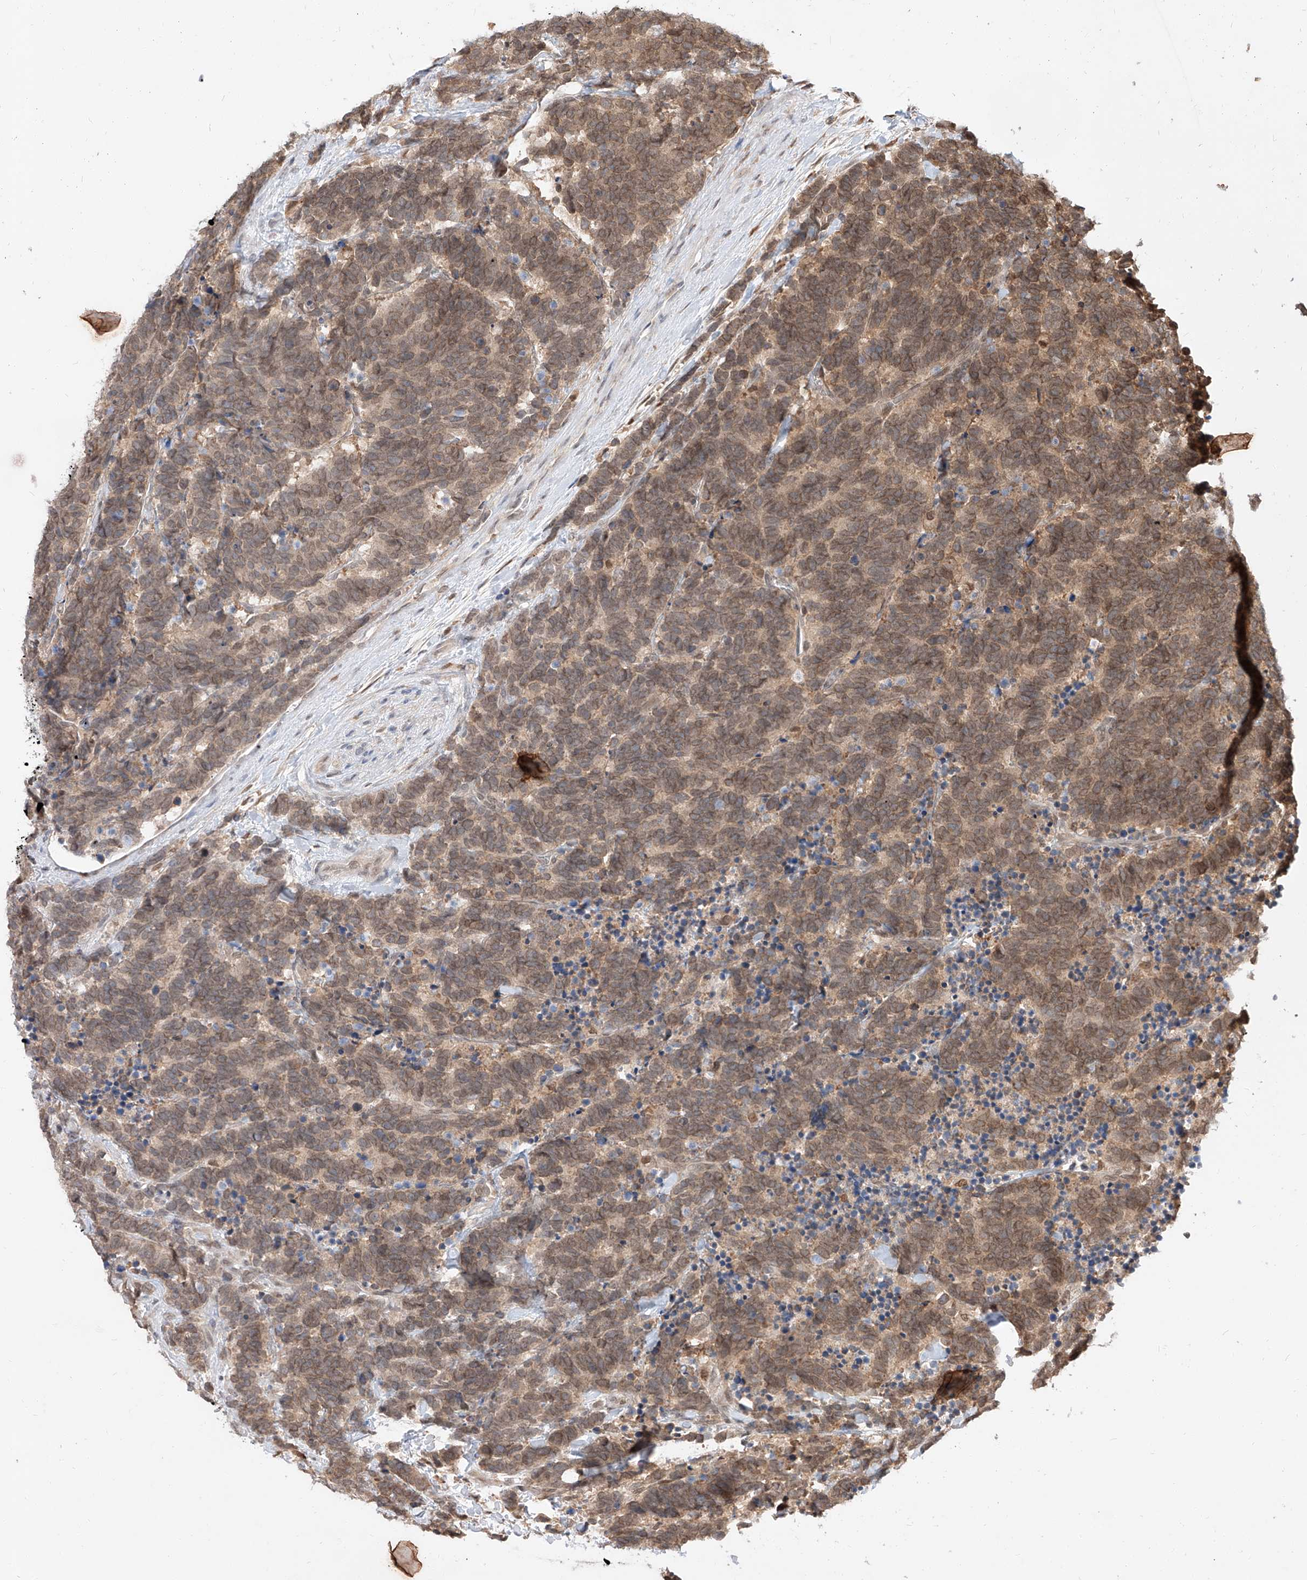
{"staining": {"intensity": "weak", "quantity": ">75%", "location": "cytoplasmic/membranous"}, "tissue": "carcinoid", "cell_type": "Tumor cells", "image_type": "cancer", "snomed": [{"axis": "morphology", "description": "Carcinoma, NOS"}, {"axis": "morphology", "description": "Carcinoid, malignant, NOS"}, {"axis": "topography", "description": "Urinary bladder"}], "caption": "High-magnification brightfield microscopy of carcinoid stained with DAB (3,3'-diaminobenzidine) (brown) and counterstained with hematoxylin (blue). tumor cells exhibit weak cytoplasmic/membranous positivity is present in approximately>75% of cells.", "gene": "DIRAS3", "patient": {"sex": "male", "age": 57}}